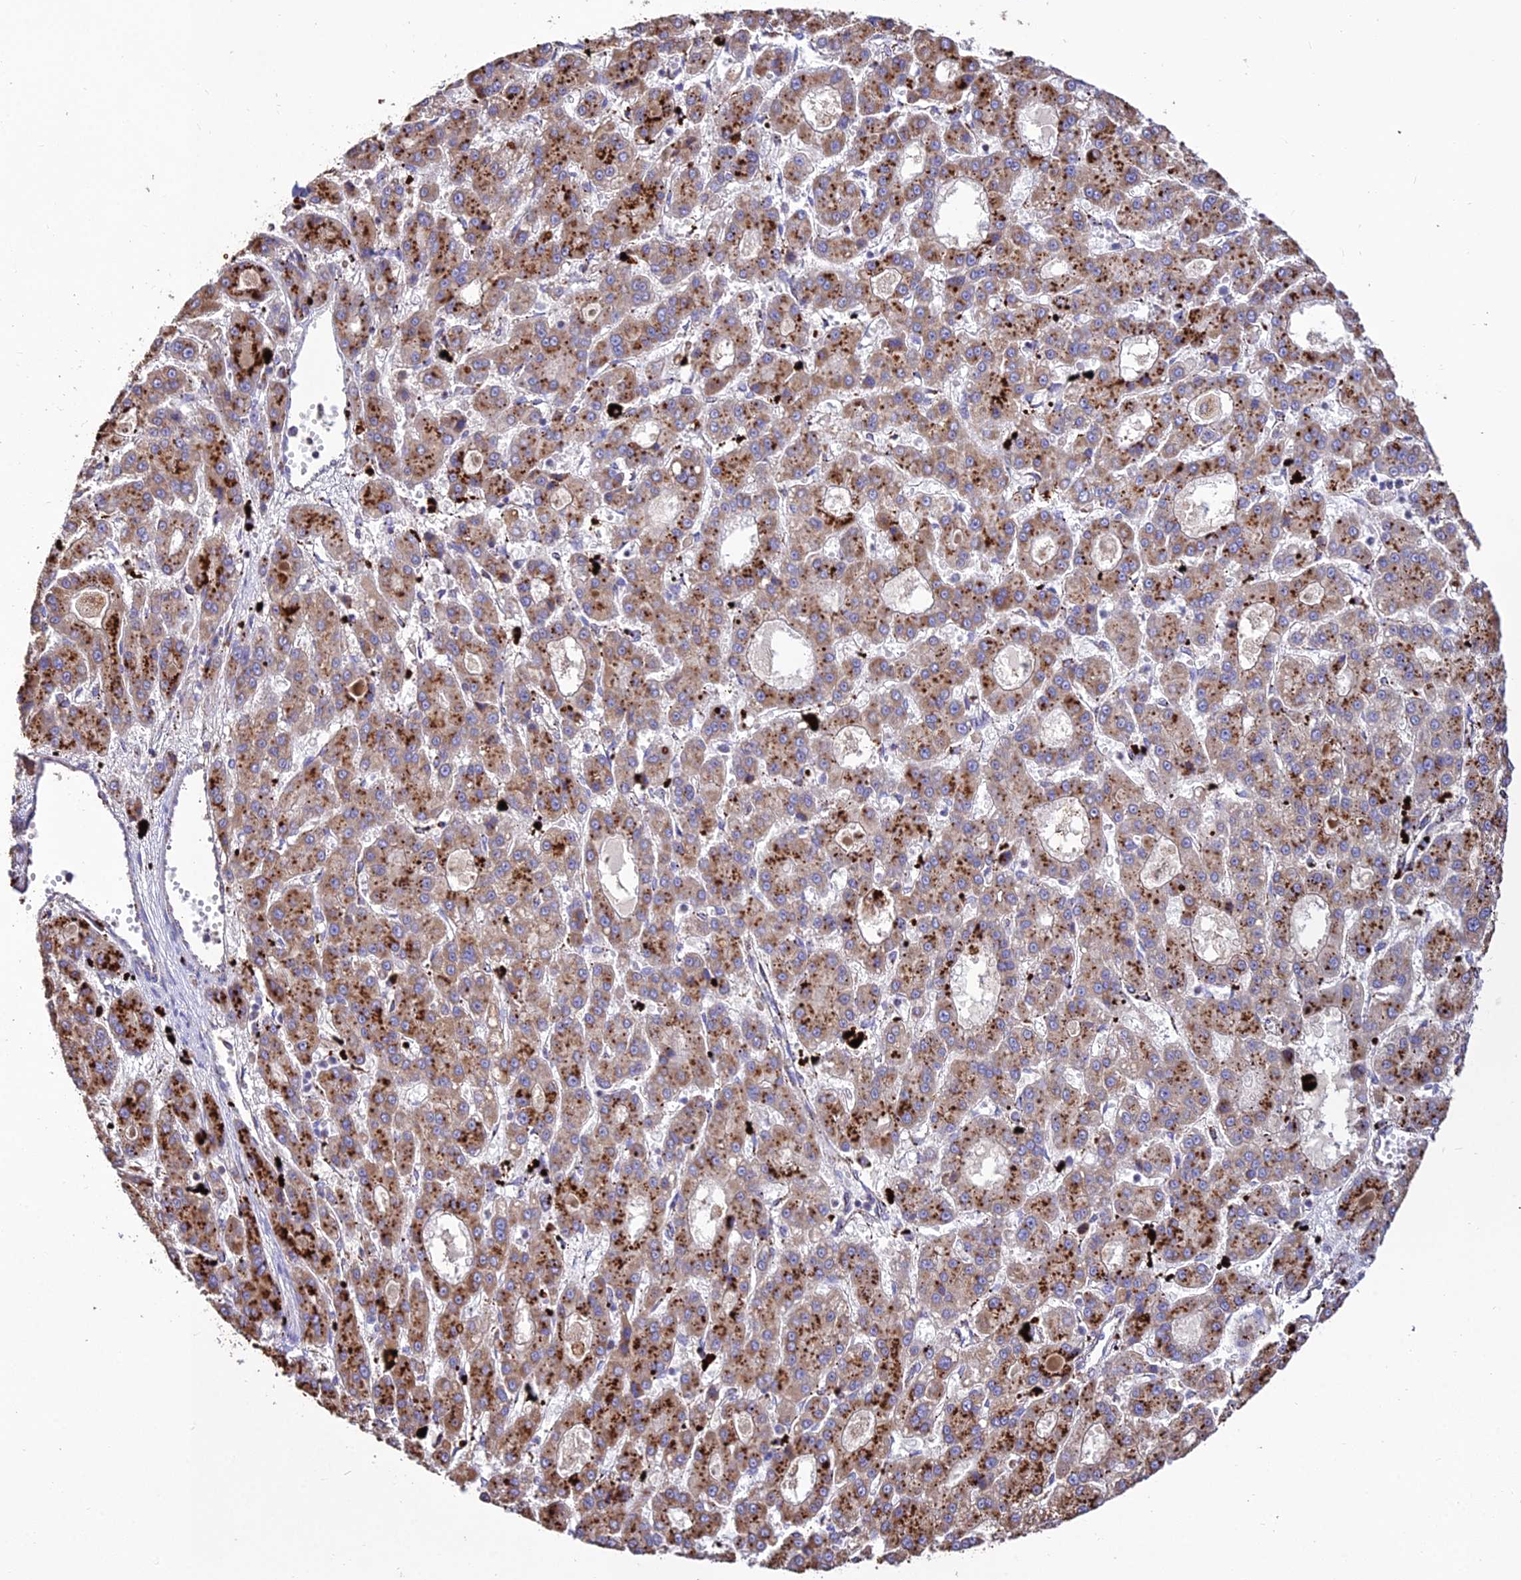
{"staining": {"intensity": "moderate", "quantity": ">75%", "location": "cytoplasmic/membranous"}, "tissue": "liver cancer", "cell_type": "Tumor cells", "image_type": "cancer", "snomed": [{"axis": "morphology", "description": "Carcinoma, Hepatocellular, NOS"}, {"axis": "topography", "description": "Liver"}], "caption": "Liver hepatocellular carcinoma stained with a brown dye displays moderate cytoplasmic/membranous positive positivity in about >75% of tumor cells.", "gene": "PNLIPRP3", "patient": {"sex": "male", "age": 70}}